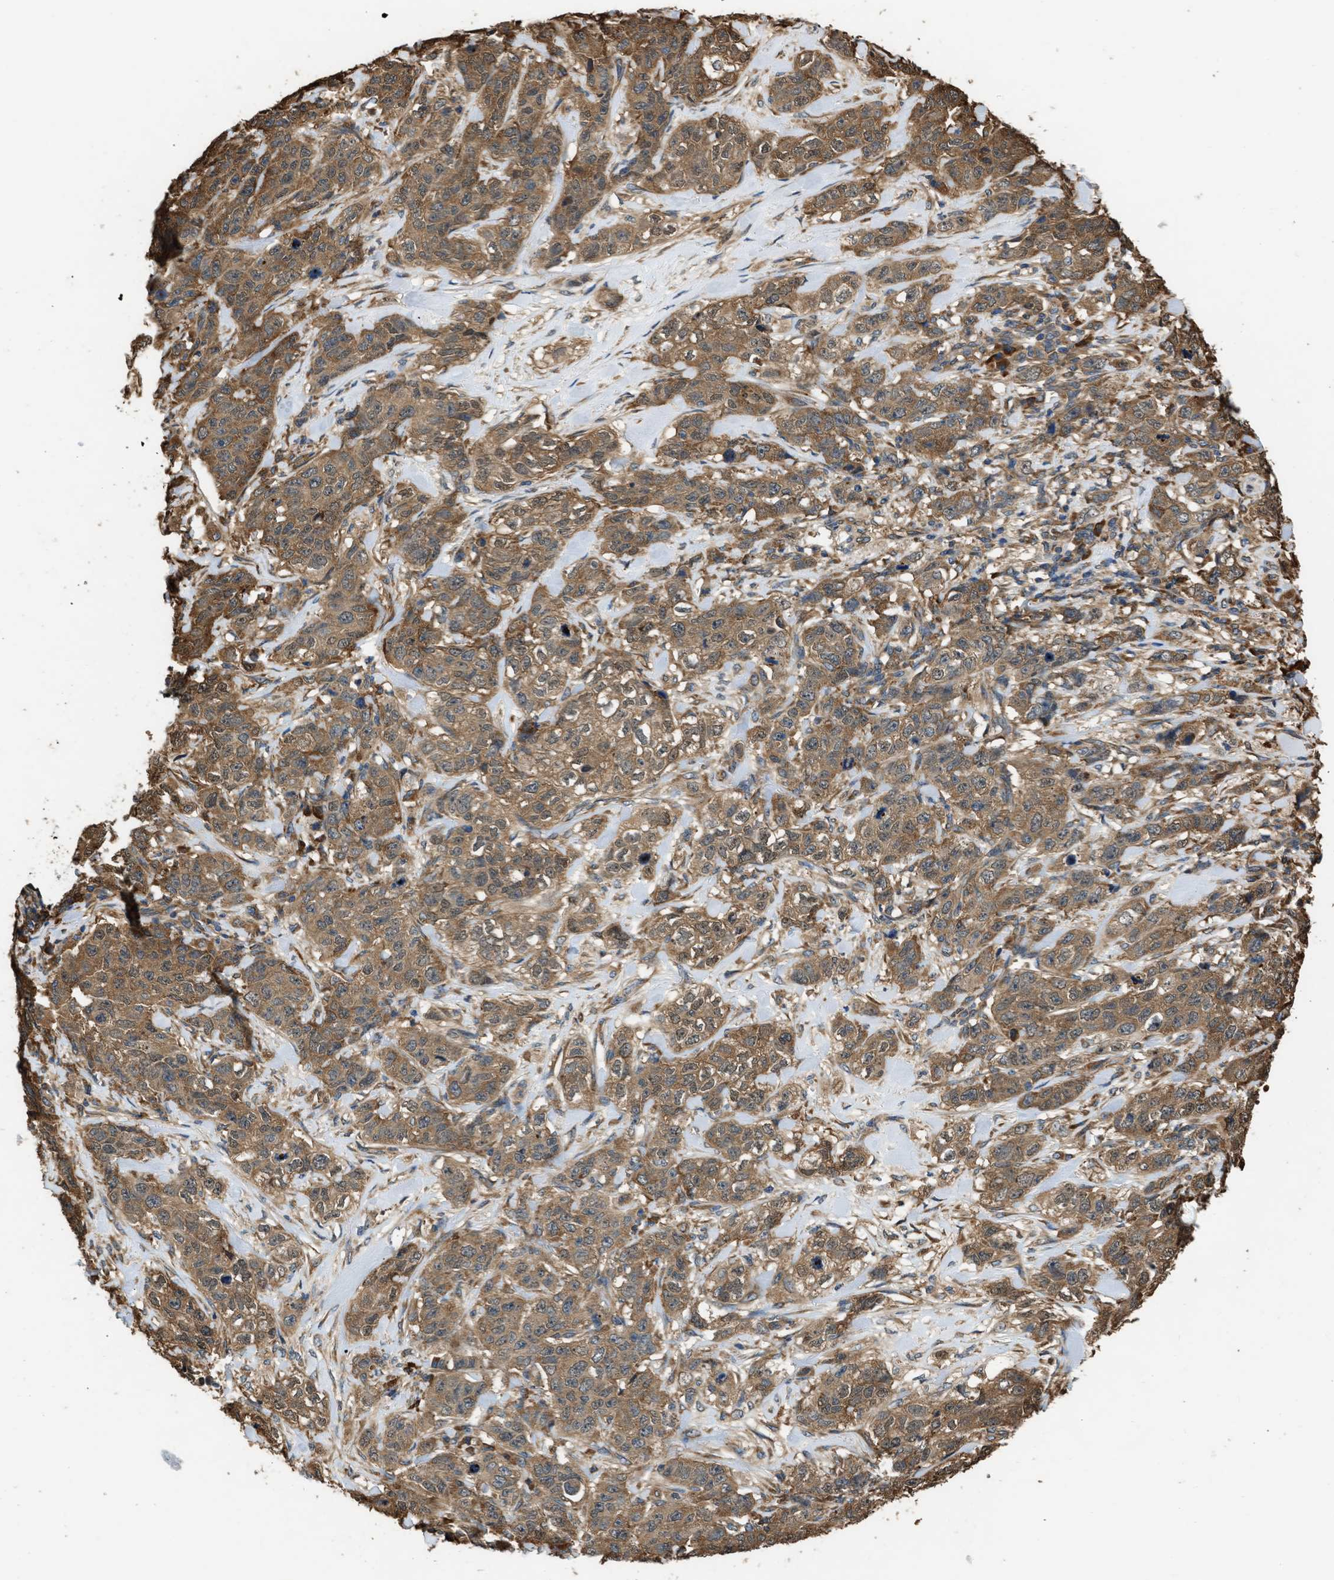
{"staining": {"intensity": "moderate", "quantity": ">75%", "location": "cytoplasmic/membranous"}, "tissue": "stomach cancer", "cell_type": "Tumor cells", "image_type": "cancer", "snomed": [{"axis": "morphology", "description": "Adenocarcinoma, NOS"}, {"axis": "topography", "description": "Stomach"}], "caption": "Adenocarcinoma (stomach) stained with immunohistochemistry (IHC) reveals moderate cytoplasmic/membranous positivity in approximately >75% of tumor cells.", "gene": "SLC36A4", "patient": {"sex": "male", "age": 48}}